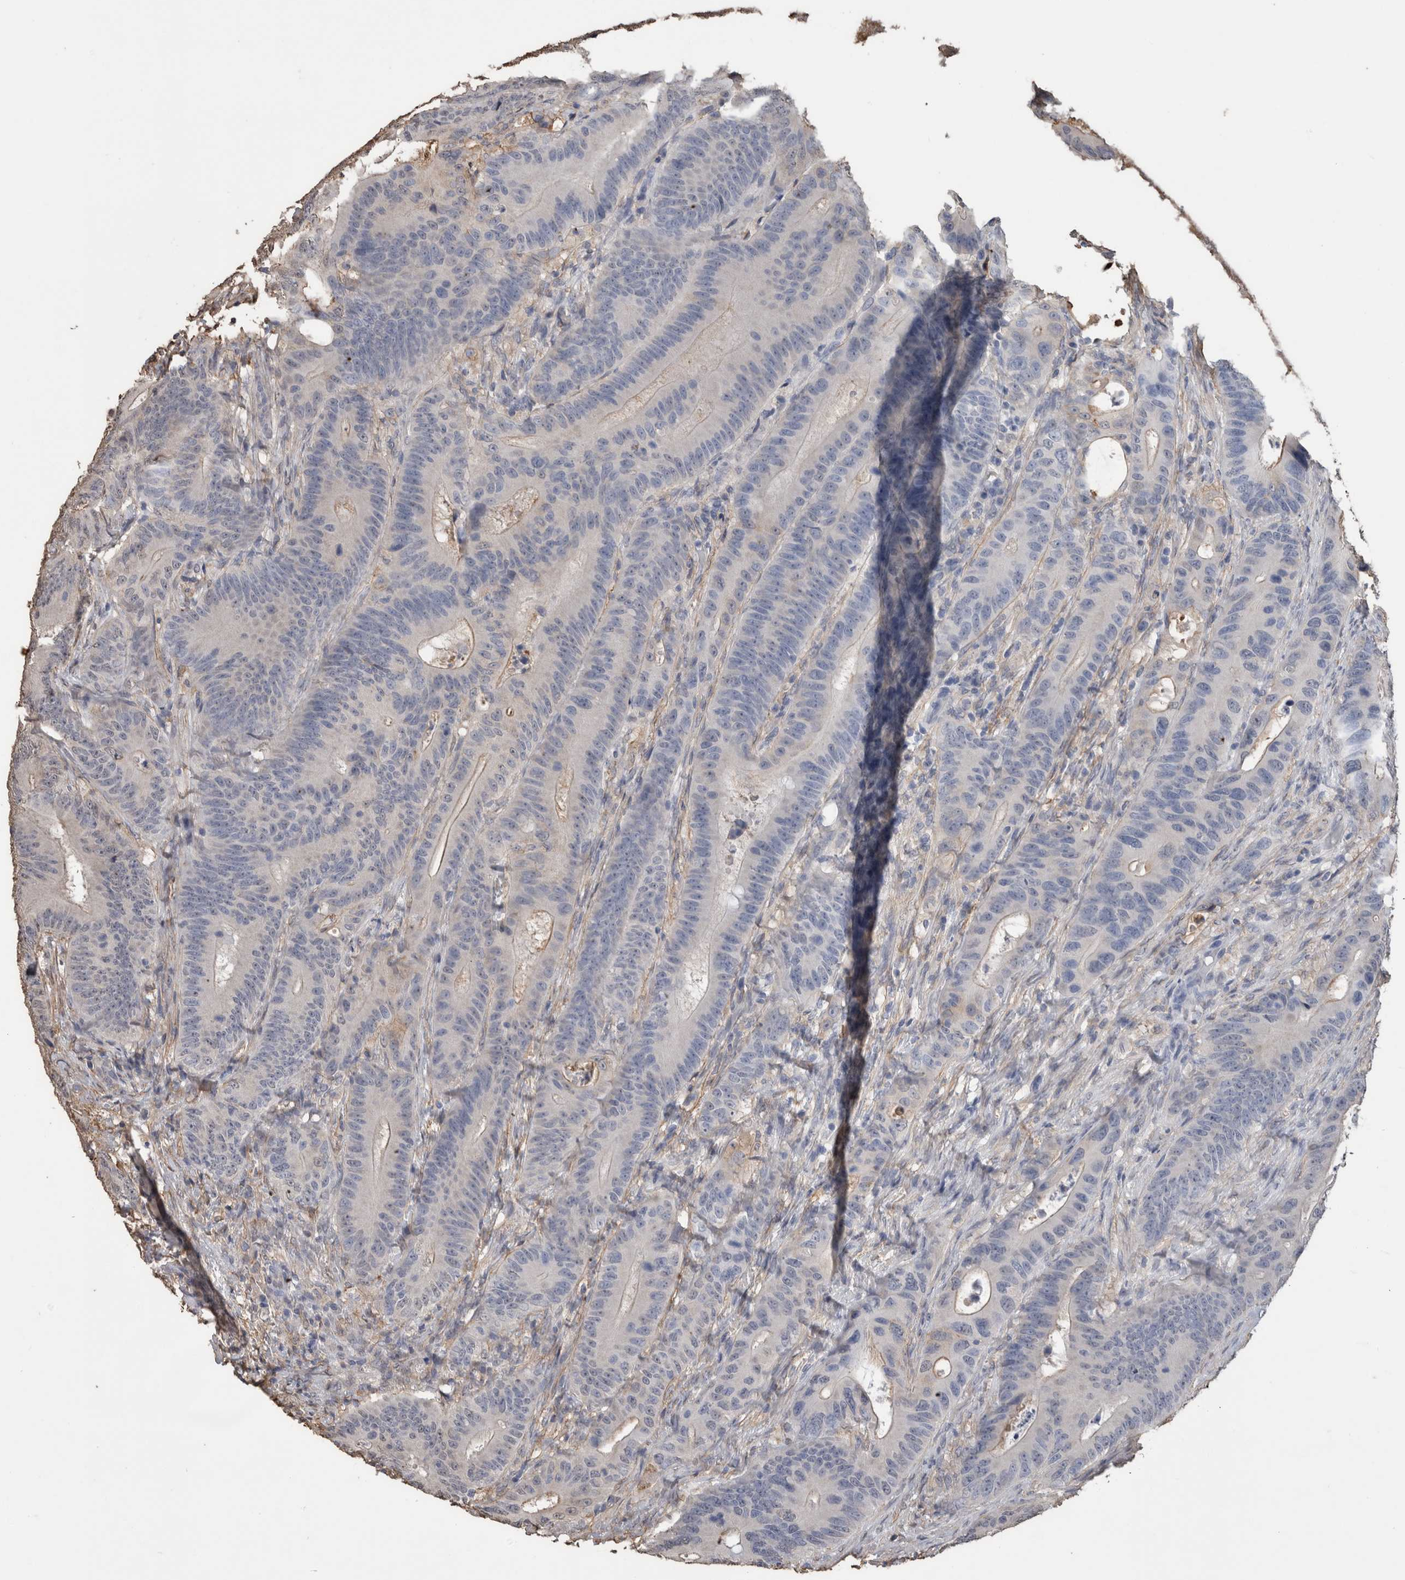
{"staining": {"intensity": "negative", "quantity": "none", "location": "none"}, "tissue": "colorectal cancer", "cell_type": "Tumor cells", "image_type": "cancer", "snomed": [{"axis": "morphology", "description": "Adenocarcinoma, NOS"}, {"axis": "topography", "description": "Colon"}], "caption": "Adenocarcinoma (colorectal) was stained to show a protein in brown. There is no significant staining in tumor cells.", "gene": "S100A10", "patient": {"sex": "male", "age": 83}}